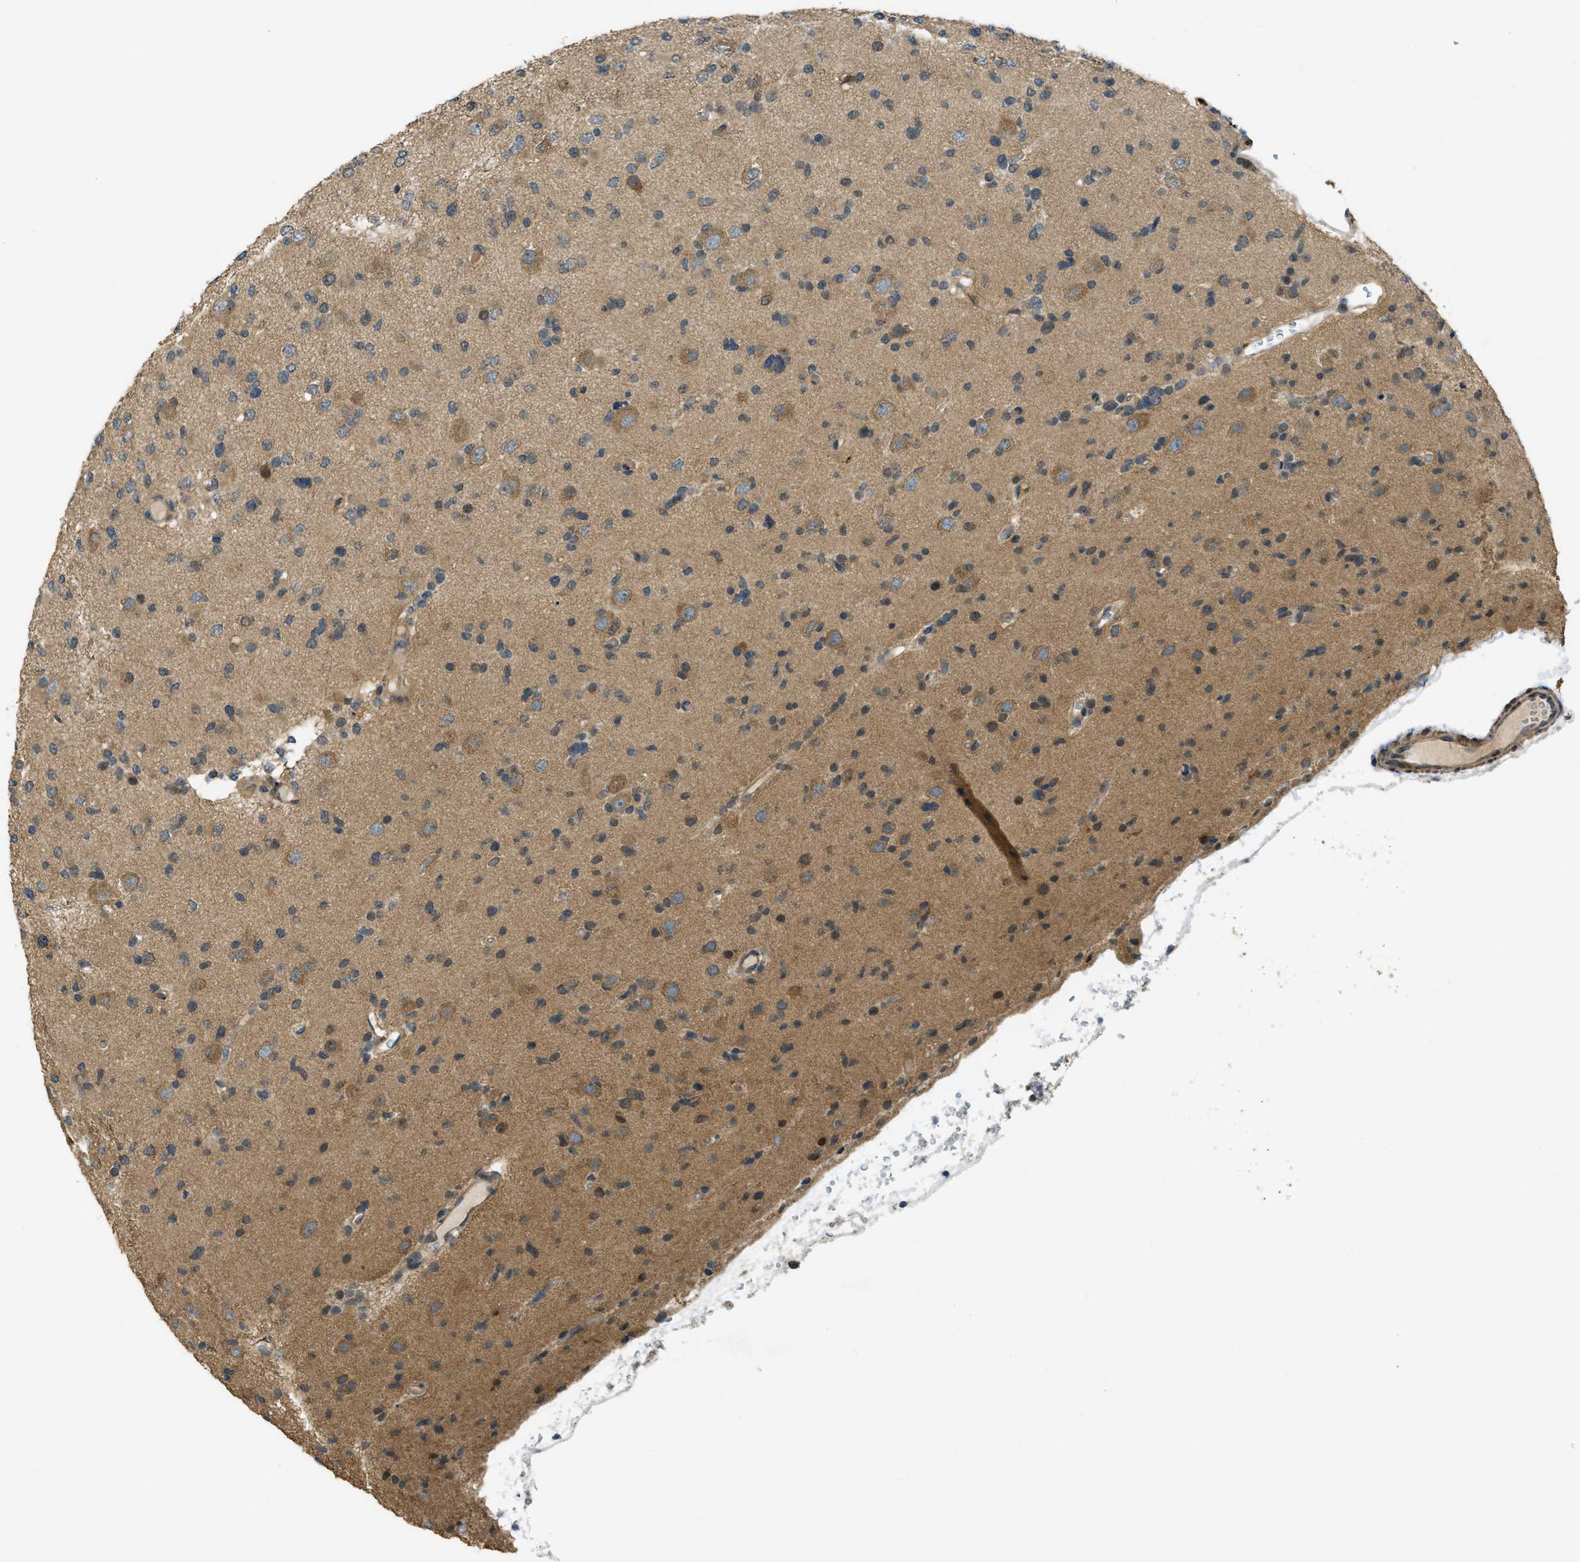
{"staining": {"intensity": "moderate", "quantity": "<25%", "location": "cytoplasmic/membranous"}, "tissue": "glioma", "cell_type": "Tumor cells", "image_type": "cancer", "snomed": [{"axis": "morphology", "description": "Glioma, malignant, Low grade"}, {"axis": "topography", "description": "Brain"}], "caption": "A micrograph of human glioma stained for a protein demonstrates moderate cytoplasmic/membranous brown staining in tumor cells. The staining is performed using DAB (3,3'-diaminobenzidine) brown chromogen to label protein expression. The nuclei are counter-stained blue using hematoxylin.", "gene": "CDKN2C", "patient": {"sex": "female", "age": 22}}